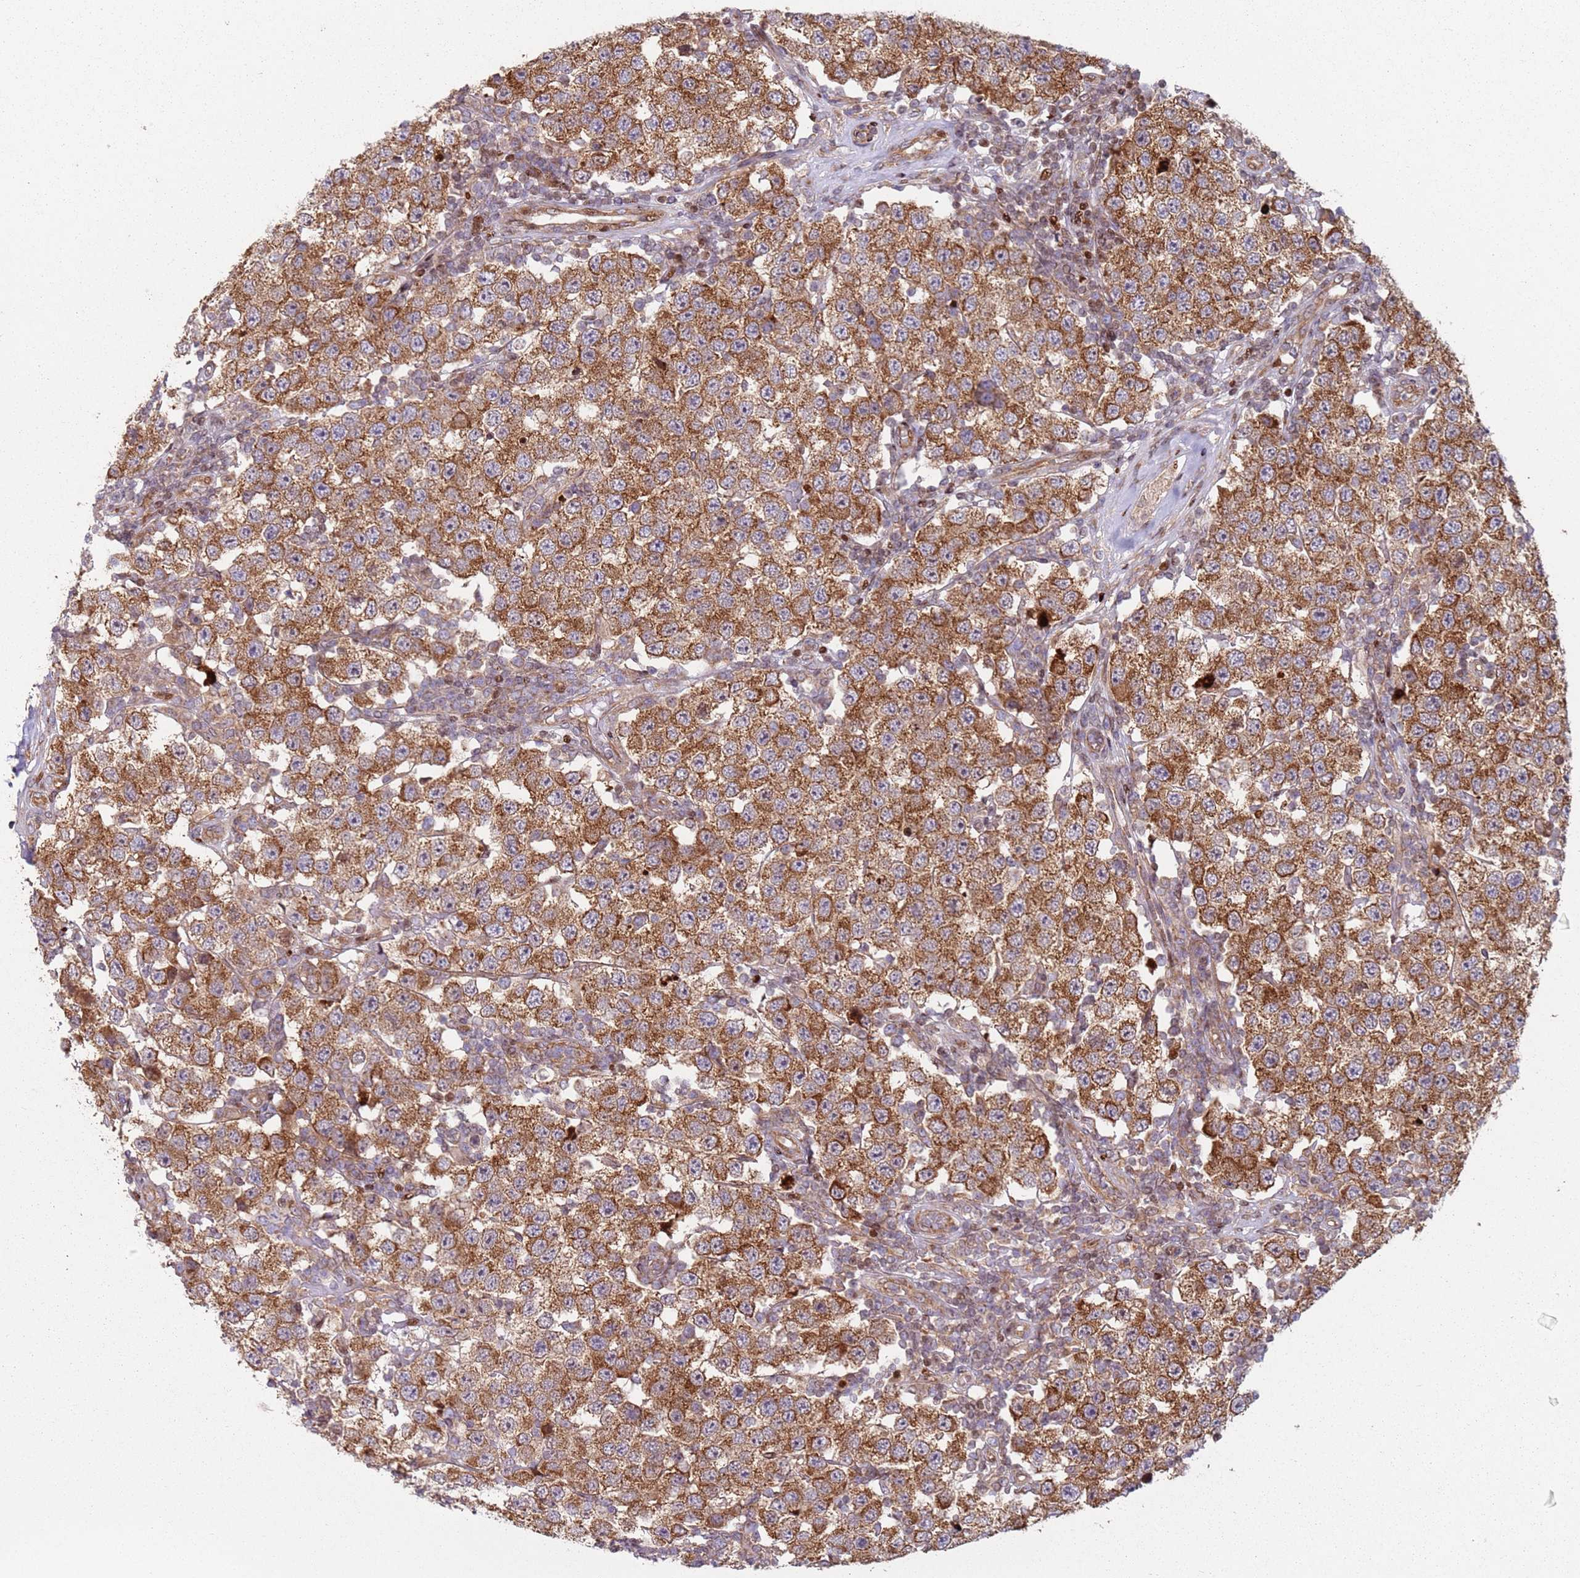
{"staining": {"intensity": "strong", "quantity": ">75%", "location": "cytoplasmic/membranous"}, "tissue": "testis cancer", "cell_type": "Tumor cells", "image_type": "cancer", "snomed": [{"axis": "morphology", "description": "Seminoma, NOS"}, {"axis": "topography", "description": "Testis"}], "caption": "Tumor cells reveal high levels of strong cytoplasmic/membranous staining in approximately >75% of cells in seminoma (testis).", "gene": "HNRNPLL", "patient": {"sex": "male", "age": 34}}